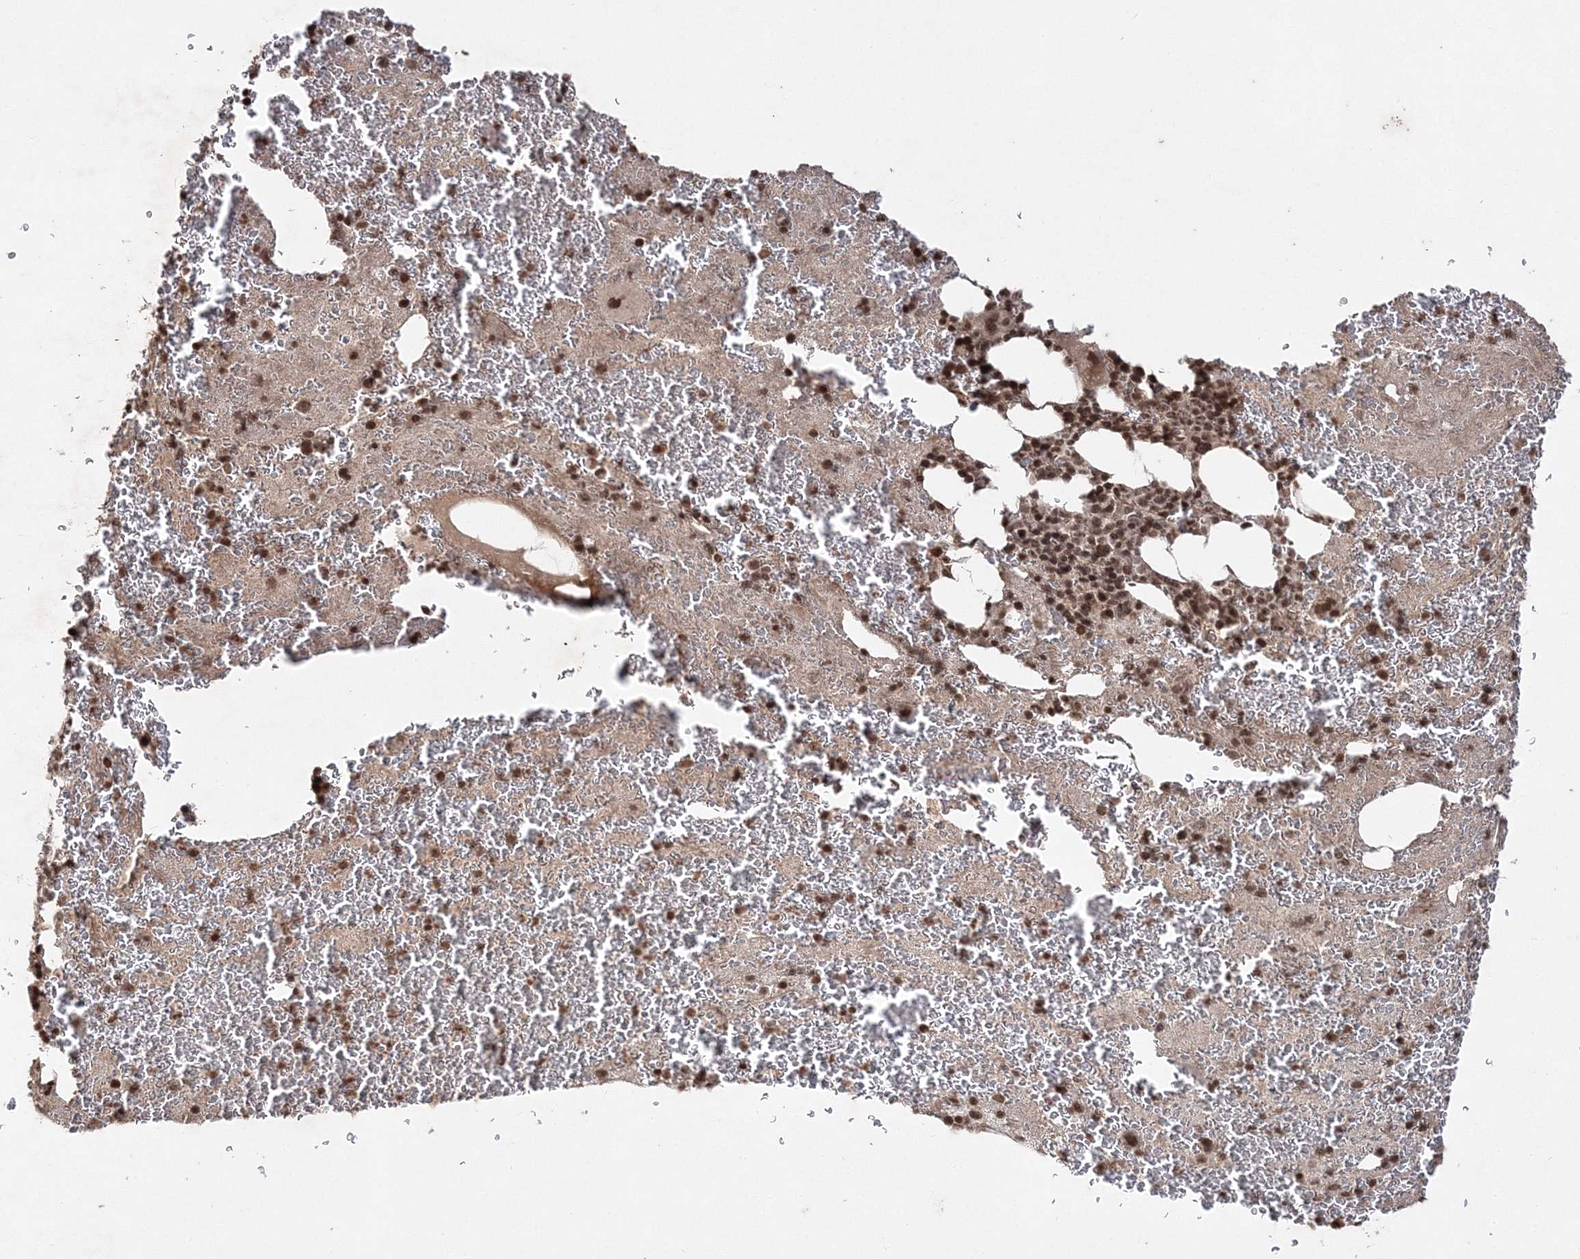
{"staining": {"intensity": "strong", "quantity": ">75%", "location": "nuclear"}, "tissue": "bone marrow", "cell_type": "Hematopoietic cells", "image_type": "normal", "snomed": [{"axis": "morphology", "description": "Normal tissue, NOS"}, {"axis": "topography", "description": "Bone marrow"}], "caption": "The photomicrograph shows staining of benign bone marrow, revealing strong nuclear protein expression (brown color) within hematopoietic cells. The staining is performed using DAB (3,3'-diaminobenzidine) brown chromogen to label protein expression. The nuclei are counter-stained blue using hematoxylin.", "gene": "CARM1", "patient": {"sex": "male", "age": 36}}